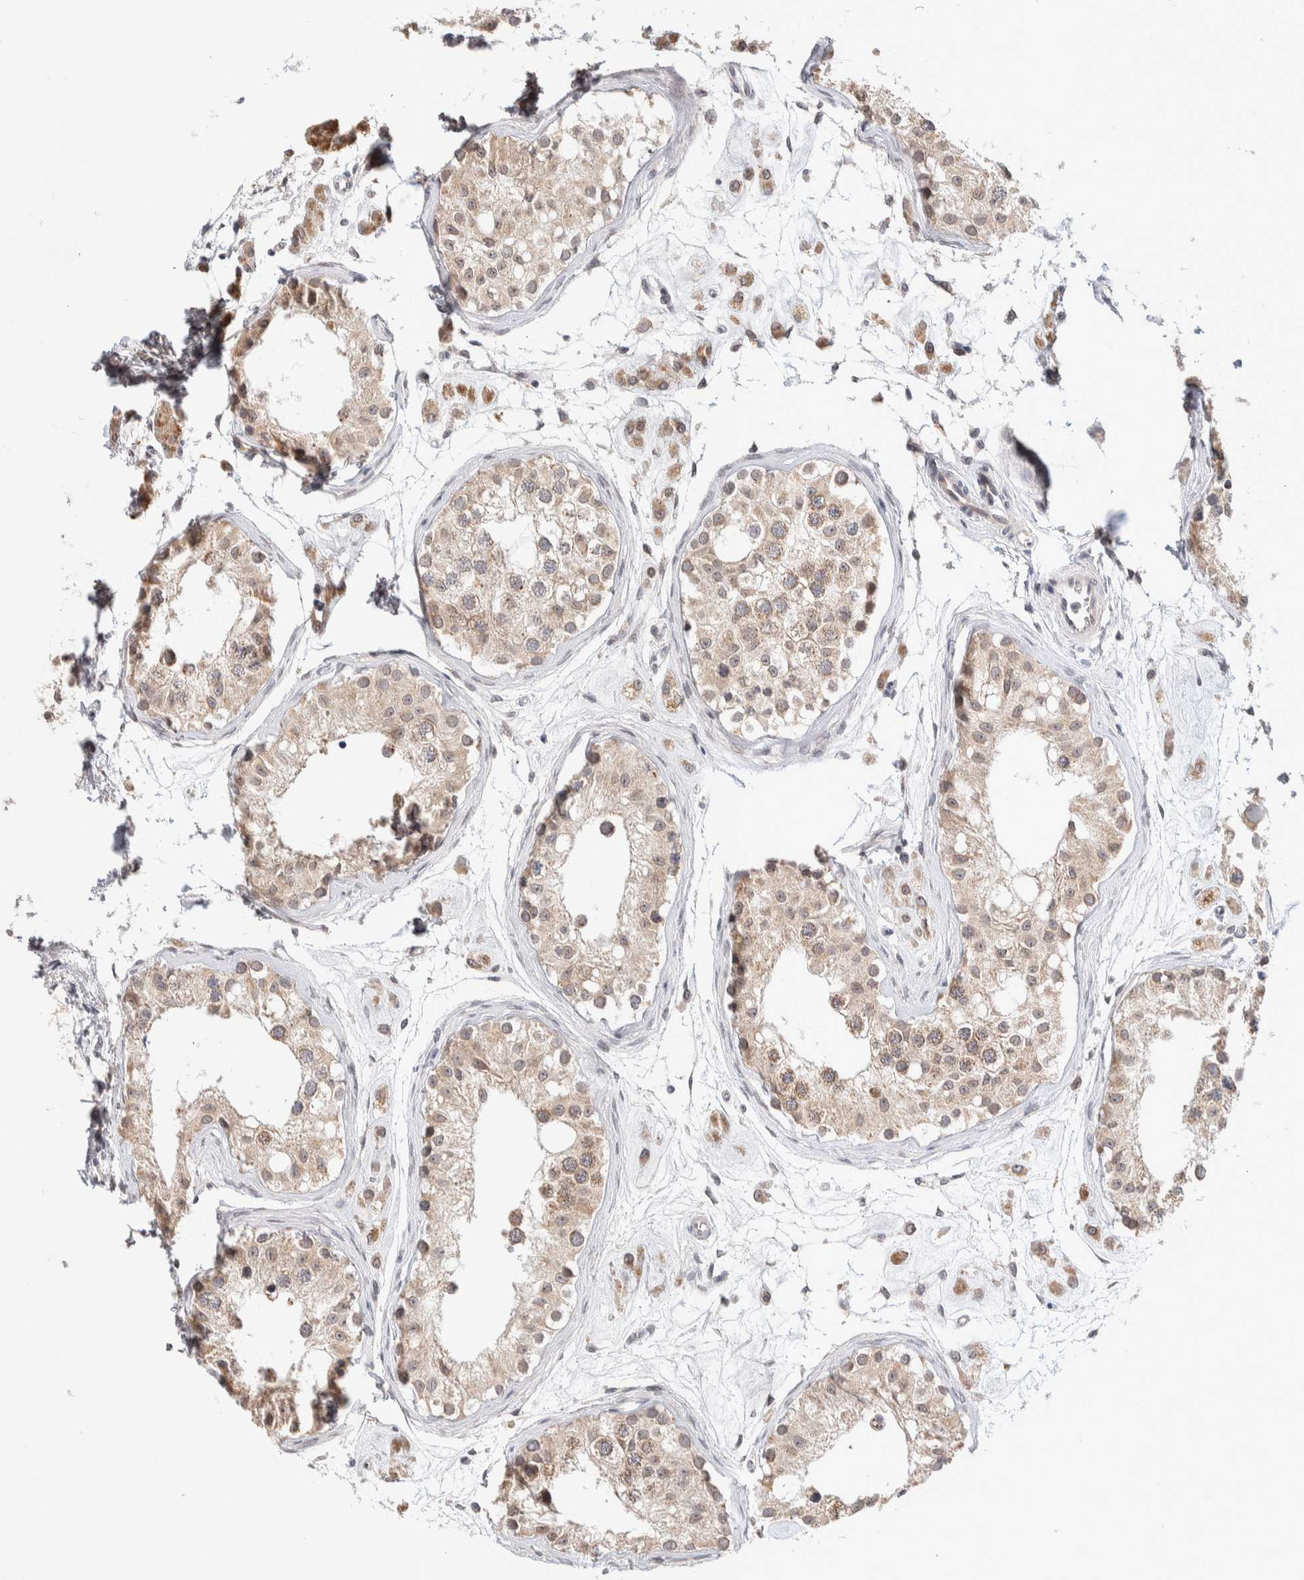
{"staining": {"intensity": "moderate", "quantity": ">75%", "location": "cytoplasmic/membranous"}, "tissue": "testis", "cell_type": "Cells in seminiferous ducts", "image_type": "normal", "snomed": [{"axis": "morphology", "description": "Normal tissue, NOS"}, {"axis": "morphology", "description": "Adenocarcinoma, metastatic, NOS"}, {"axis": "topography", "description": "Testis"}], "caption": "Moderate cytoplasmic/membranous expression is seen in about >75% of cells in seminiferous ducts in benign testis.", "gene": "CRAT", "patient": {"sex": "male", "age": 26}}